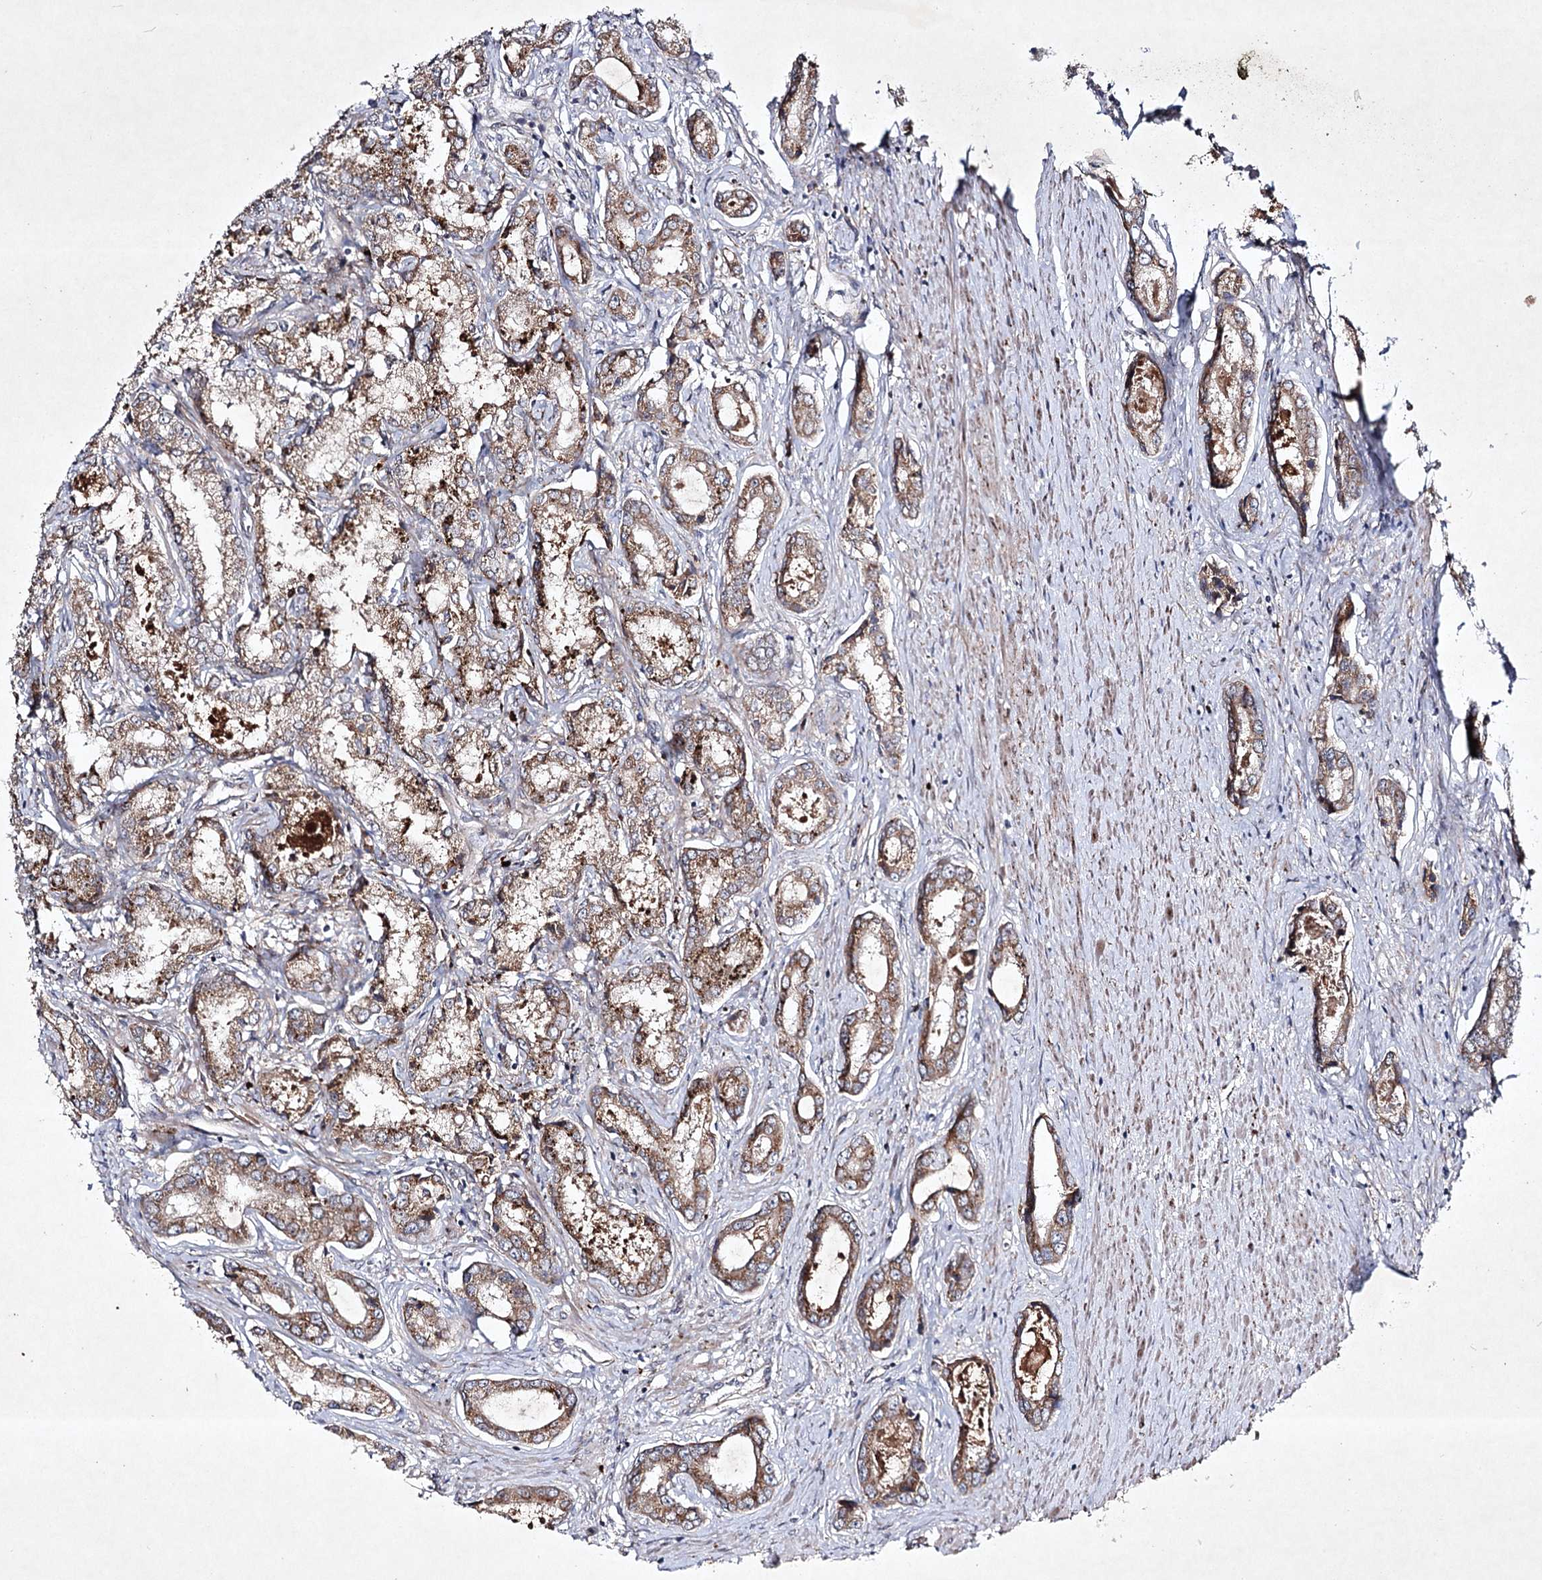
{"staining": {"intensity": "moderate", "quantity": ">75%", "location": "cytoplasmic/membranous"}, "tissue": "prostate cancer", "cell_type": "Tumor cells", "image_type": "cancer", "snomed": [{"axis": "morphology", "description": "Adenocarcinoma, Low grade"}, {"axis": "topography", "description": "Prostate"}], "caption": "High-magnification brightfield microscopy of prostate adenocarcinoma (low-grade) stained with DAB (brown) and counterstained with hematoxylin (blue). tumor cells exhibit moderate cytoplasmic/membranous expression is identified in about>75% of cells.", "gene": "ALG9", "patient": {"sex": "male", "age": 68}}